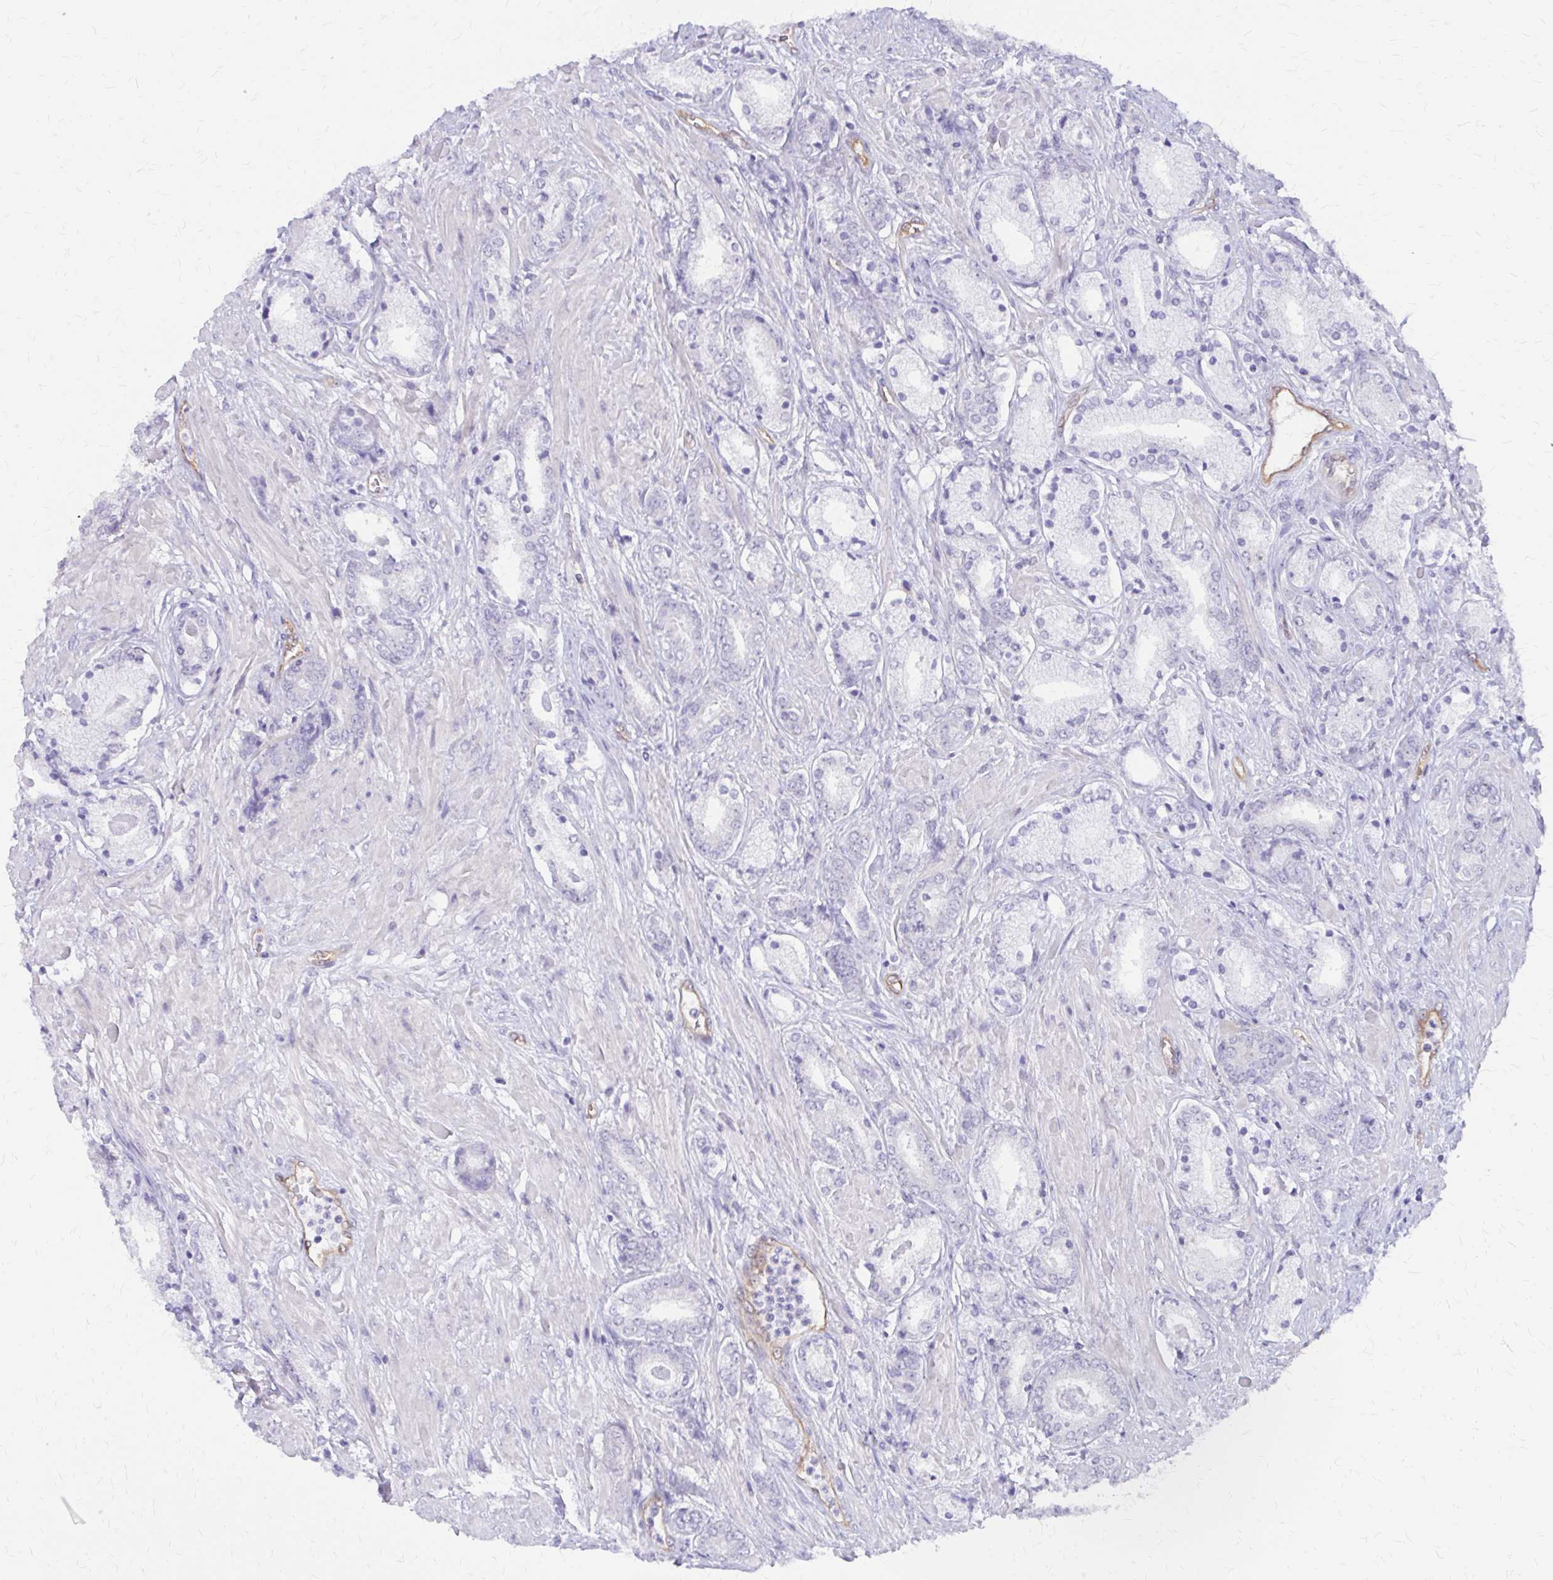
{"staining": {"intensity": "negative", "quantity": "none", "location": "none"}, "tissue": "prostate cancer", "cell_type": "Tumor cells", "image_type": "cancer", "snomed": [{"axis": "morphology", "description": "Adenocarcinoma, High grade"}, {"axis": "topography", "description": "Prostate"}], "caption": "DAB (3,3'-diaminobenzidine) immunohistochemical staining of human adenocarcinoma (high-grade) (prostate) shows no significant expression in tumor cells.", "gene": "CLIC2", "patient": {"sex": "male", "age": 56}}